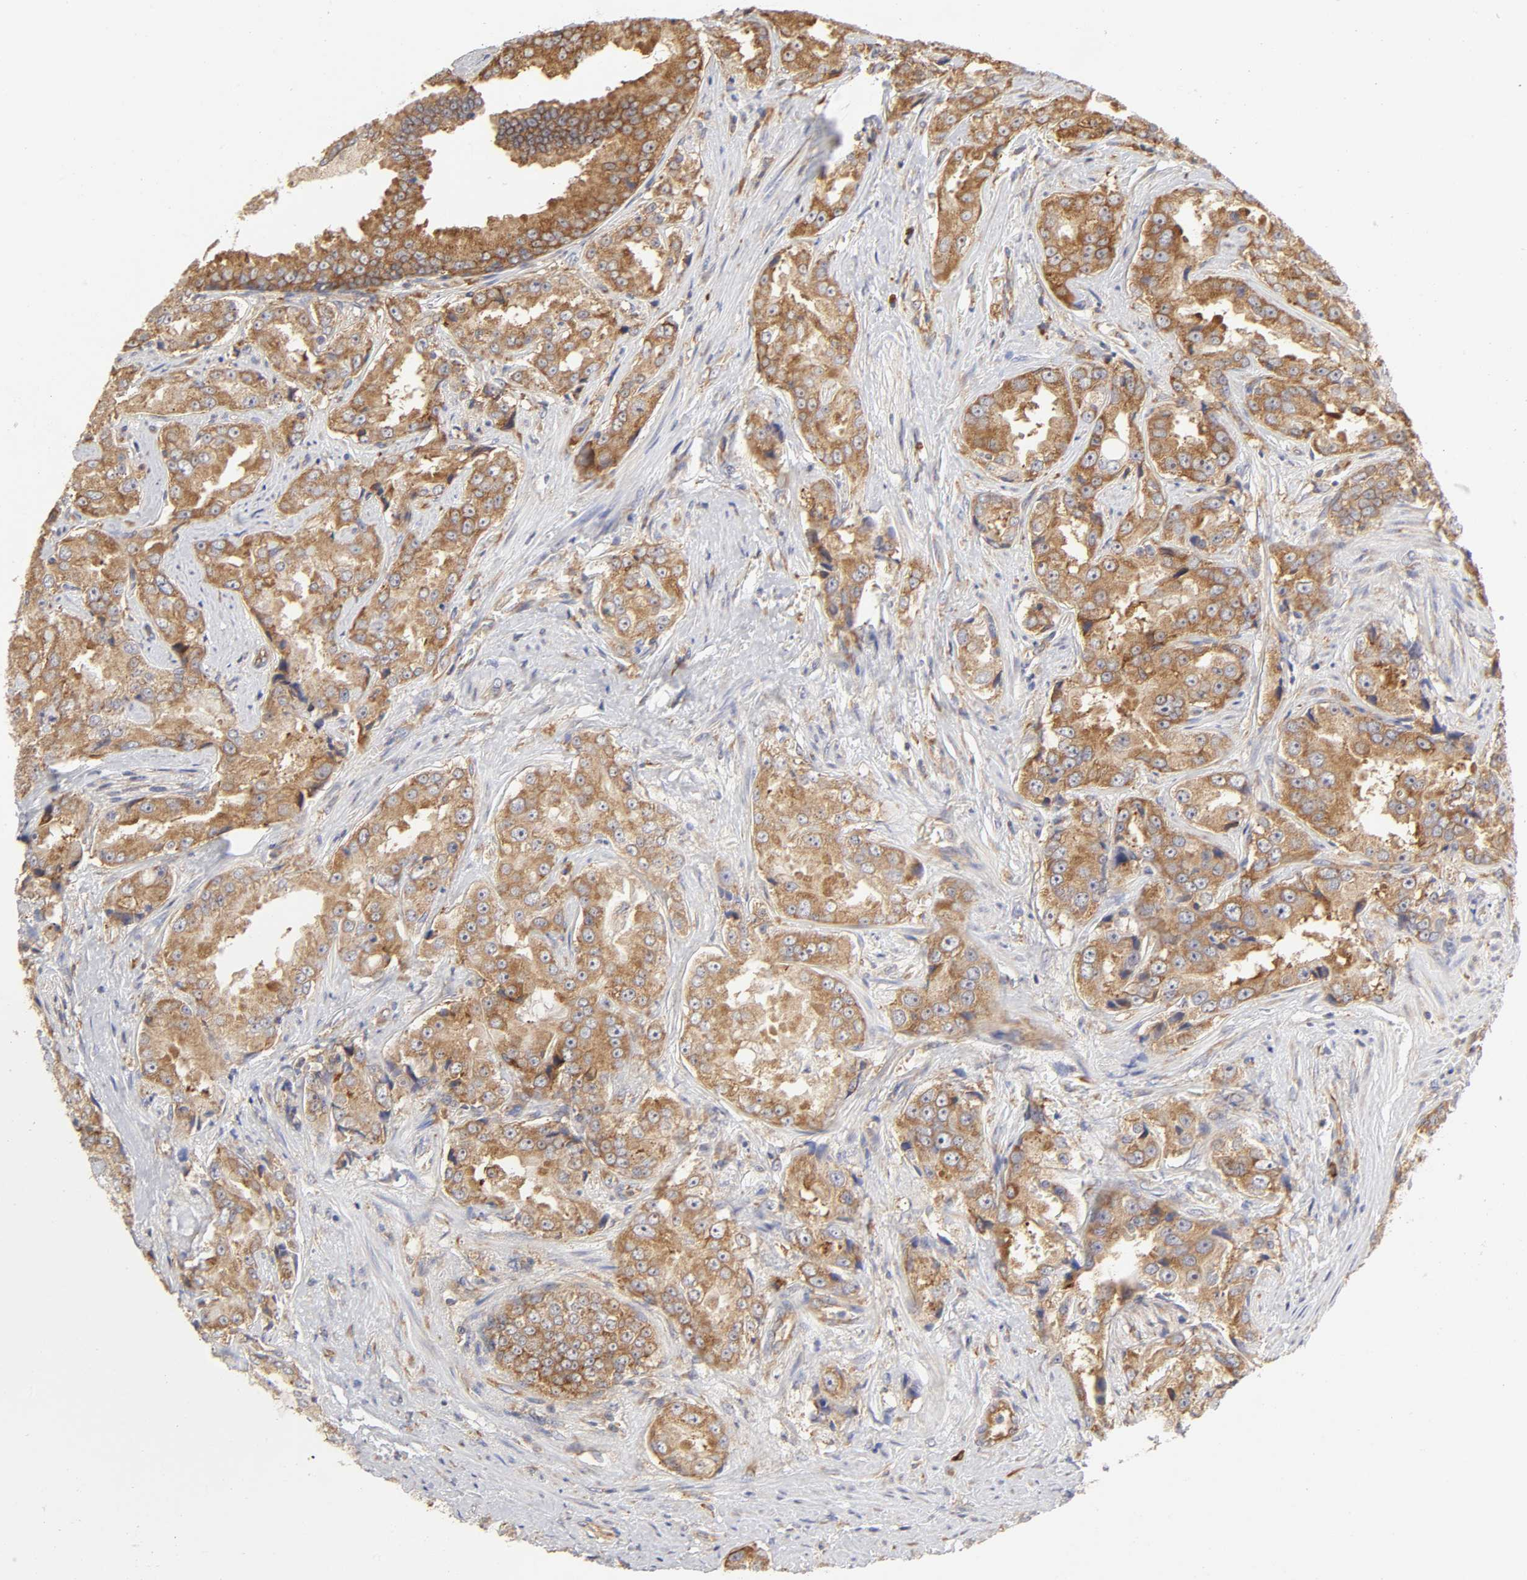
{"staining": {"intensity": "moderate", "quantity": ">75%", "location": "cytoplasmic/membranous"}, "tissue": "prostate cancer", "cell_type": "Tumor cells", "image_type": "cancer", "snomed": [{"axis": "morphology", "description": "Adenocarcinoma, High grade"}, {"axis": "topography", "description": "Prostate"}], "caption": "Immunohistochemistry image of neoplastic tissue: prostate high-grade adenocarcinoma stained using immunohistochemistry reveals medium levels of moderate protein expression localized specifically in the cytoplasmic/membranous of tumor cells, appearing as a cytoplasmic/membranous brown color.", "gene": "RPL14", "patient": {"sex": "male", "age": 73}}